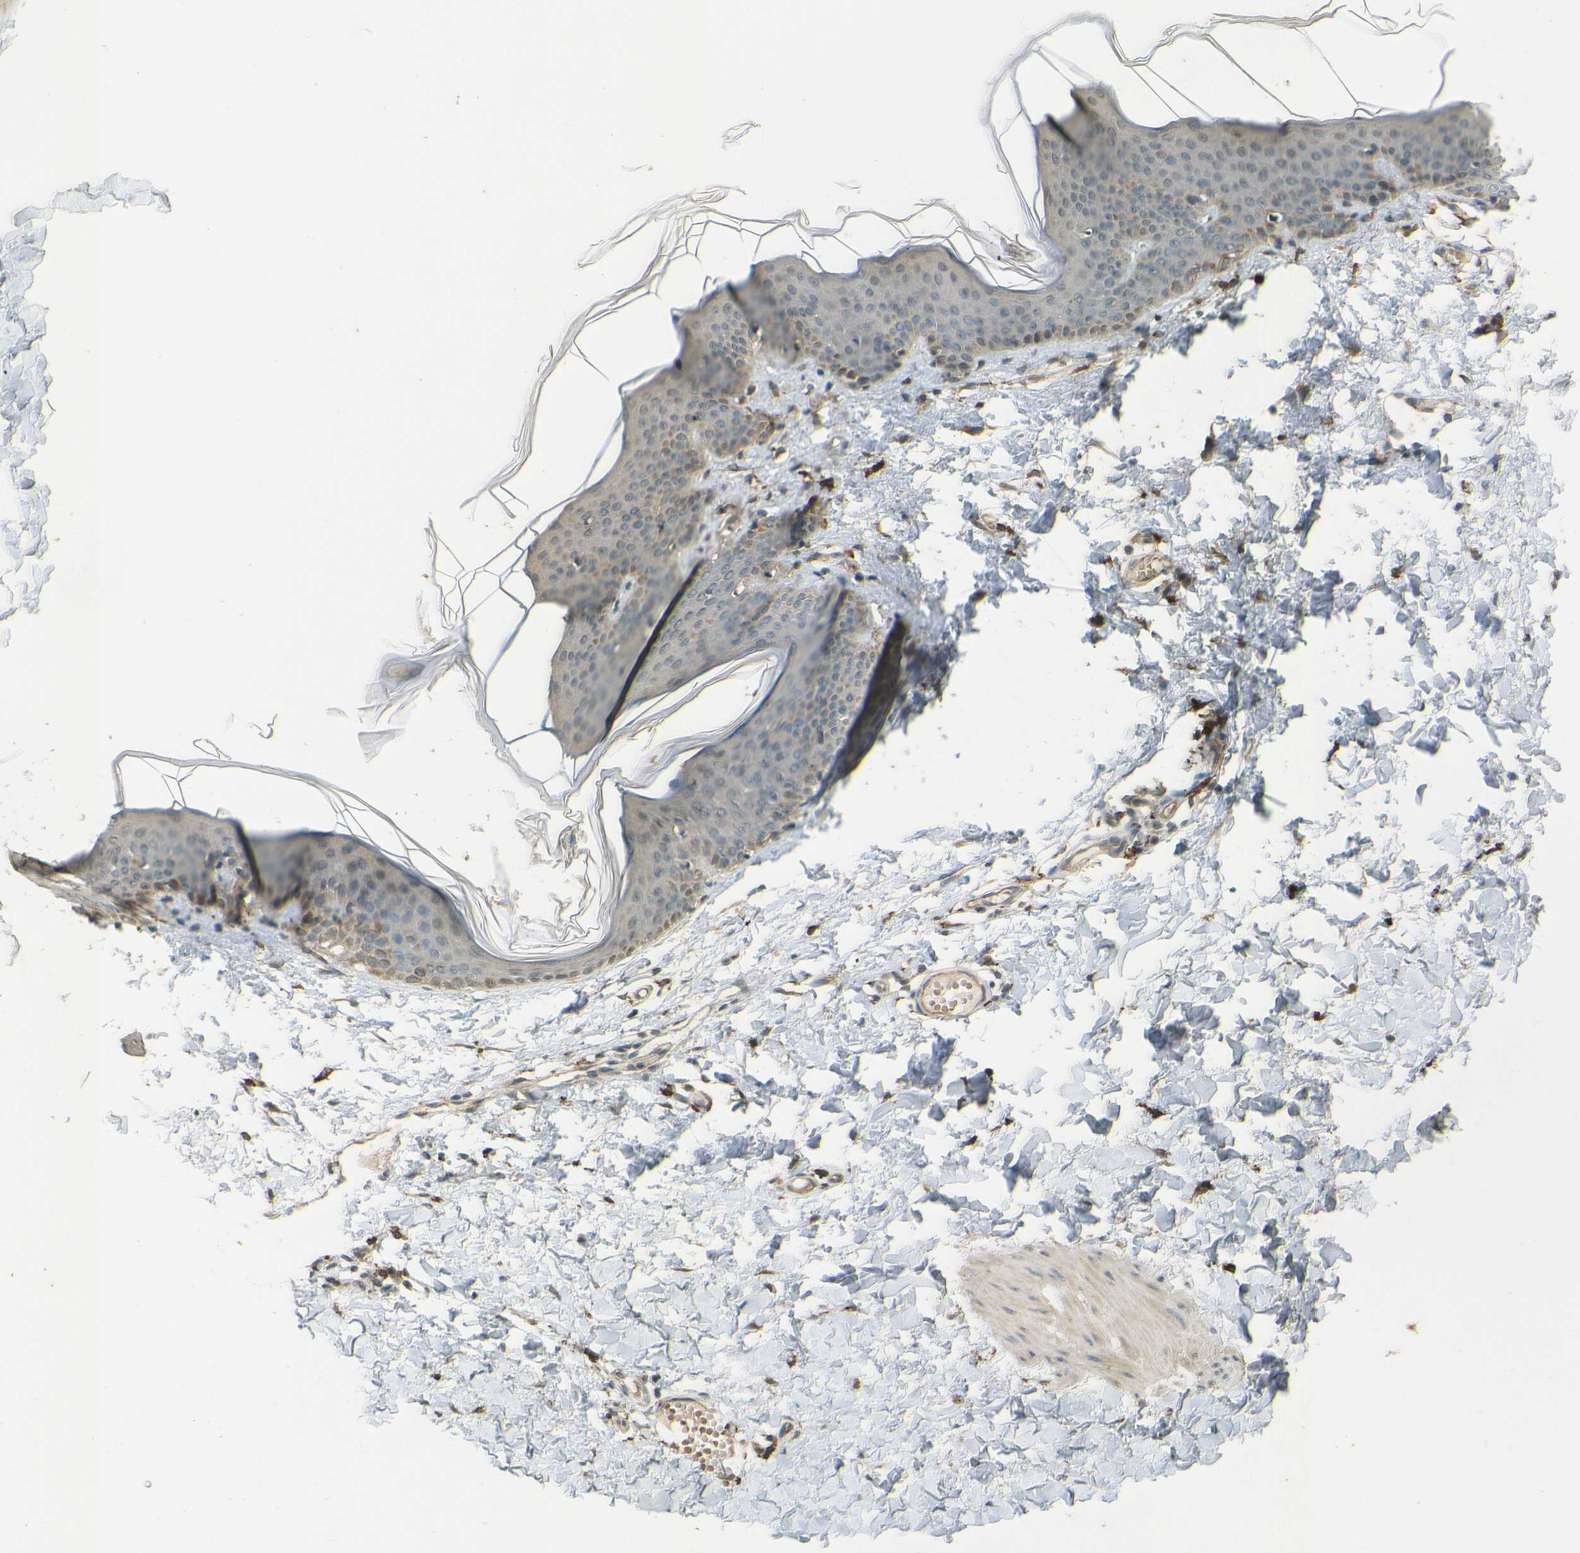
{"staining": {"intensity": "moderate", "quantity": ">75%", "location": "cytoplasmic/membranous"}, "tissue": "skin", "cell_type": "Fibroblasts", "image_type": "normal", "snomed": [{"axis": "morphology", "description": "Normal tissue, NOS"}, {"axis": "topography", "description": "Skin"}], "caption": "High-magnification brightfield microscopy of unremarkable skin stained with DAB (brown) and counterstained with hematoxylin (blue). fibroblasts exhibit moderate cytoplasmic/membranous positivity is appreciated in approximately>75% of cells. (brown staining indicates protein expression, while blue staining denotes nuclei).", "gene": "DAB2", "patient": {"sex": "female", "age": 17}}